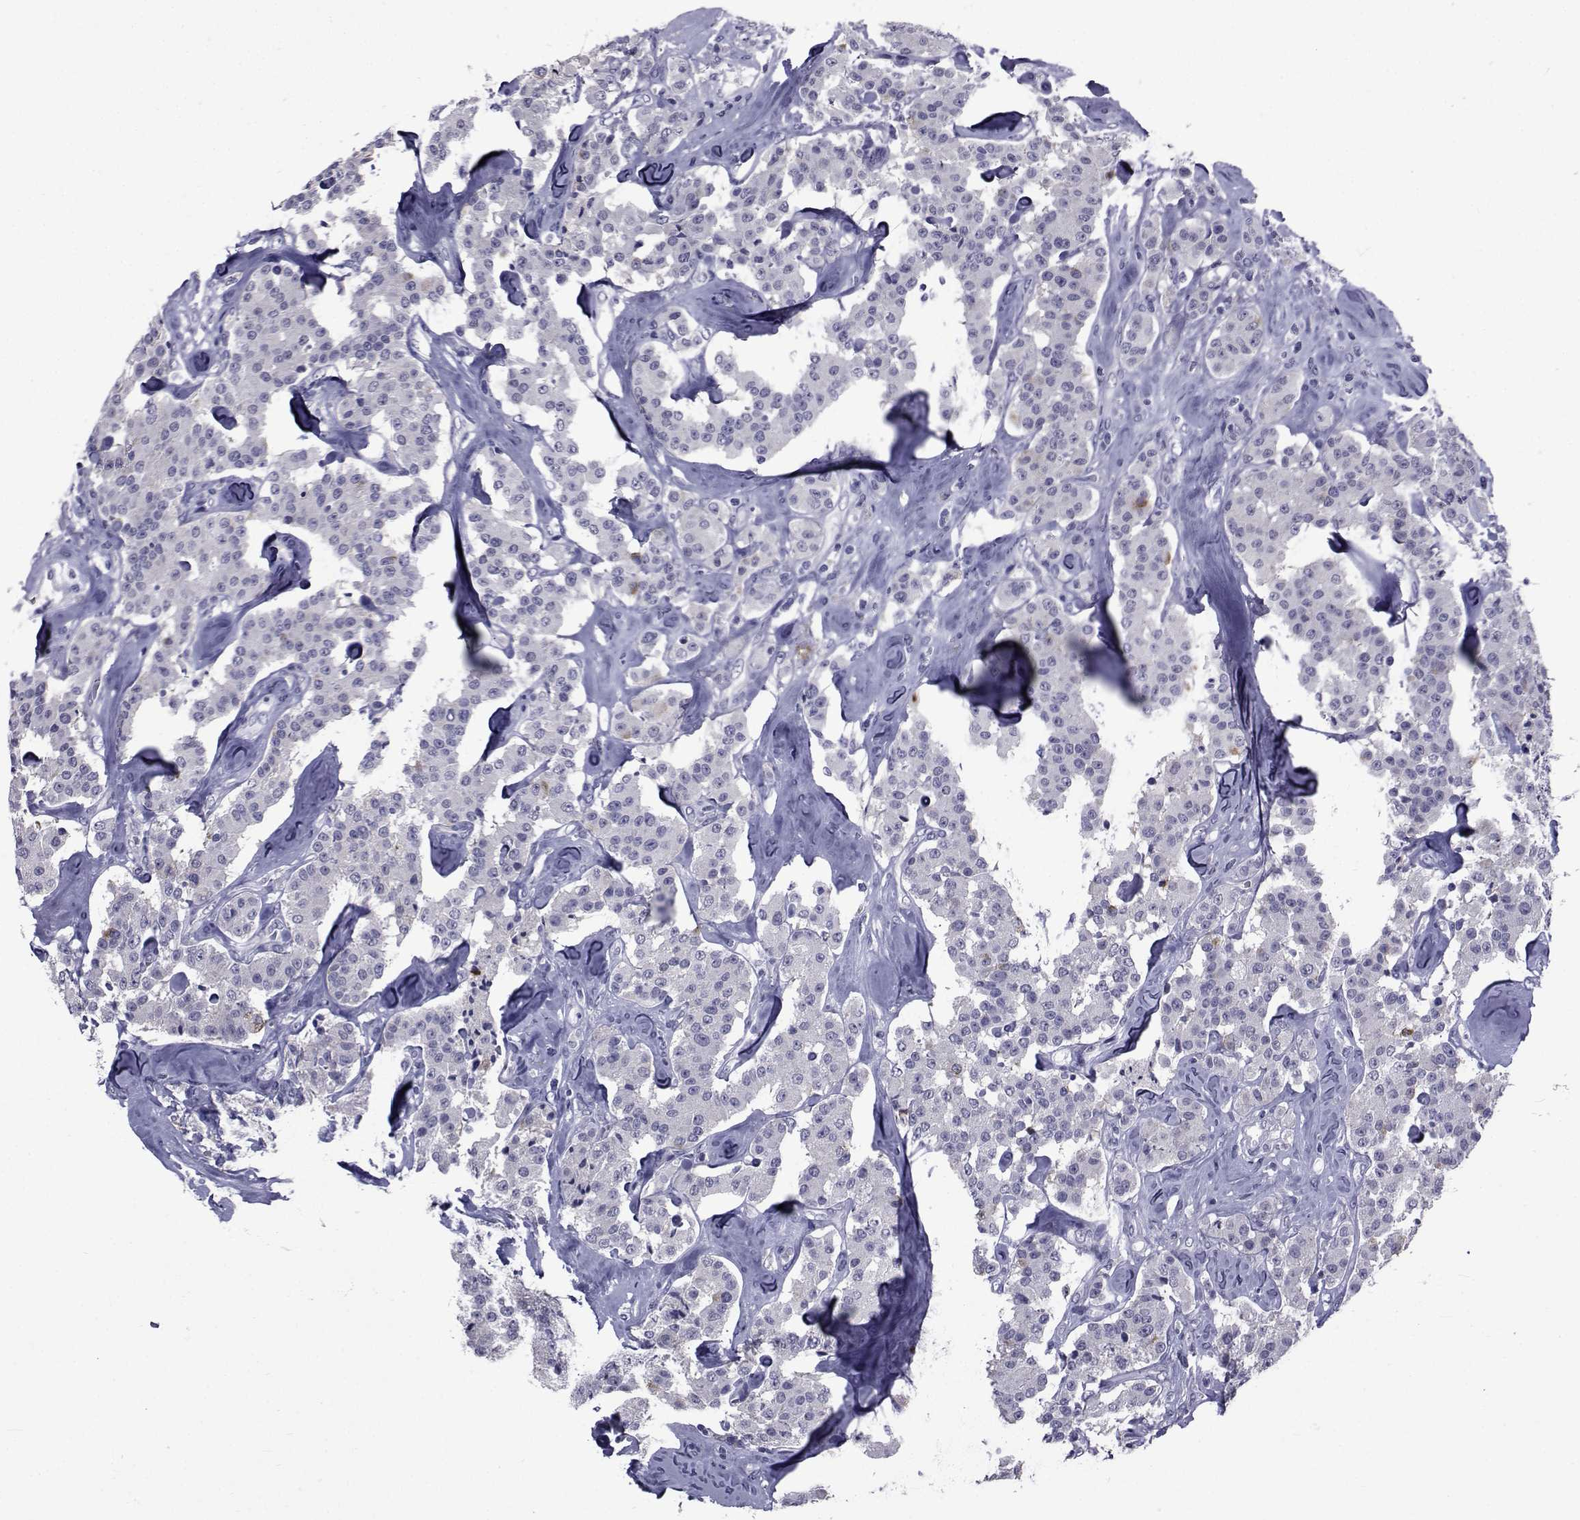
{"staining": {"intensity": "negative", "quantity": "none", "location": "none"}, "tissue": "carcinoid", "cell_type": "Tumor cells", "image_type": "cancer", "snomed": [{"axis": "morphology", "description": "Carcinoid, malignant, NOS"}, {"axis": "topography", "description": "Pancreas"}], "caption": "Tumor cells show no significant protein positivity in carcinoid (malignant).", "gene": "SEMA5B", "patient": {"sex": "male", "age": 41}}